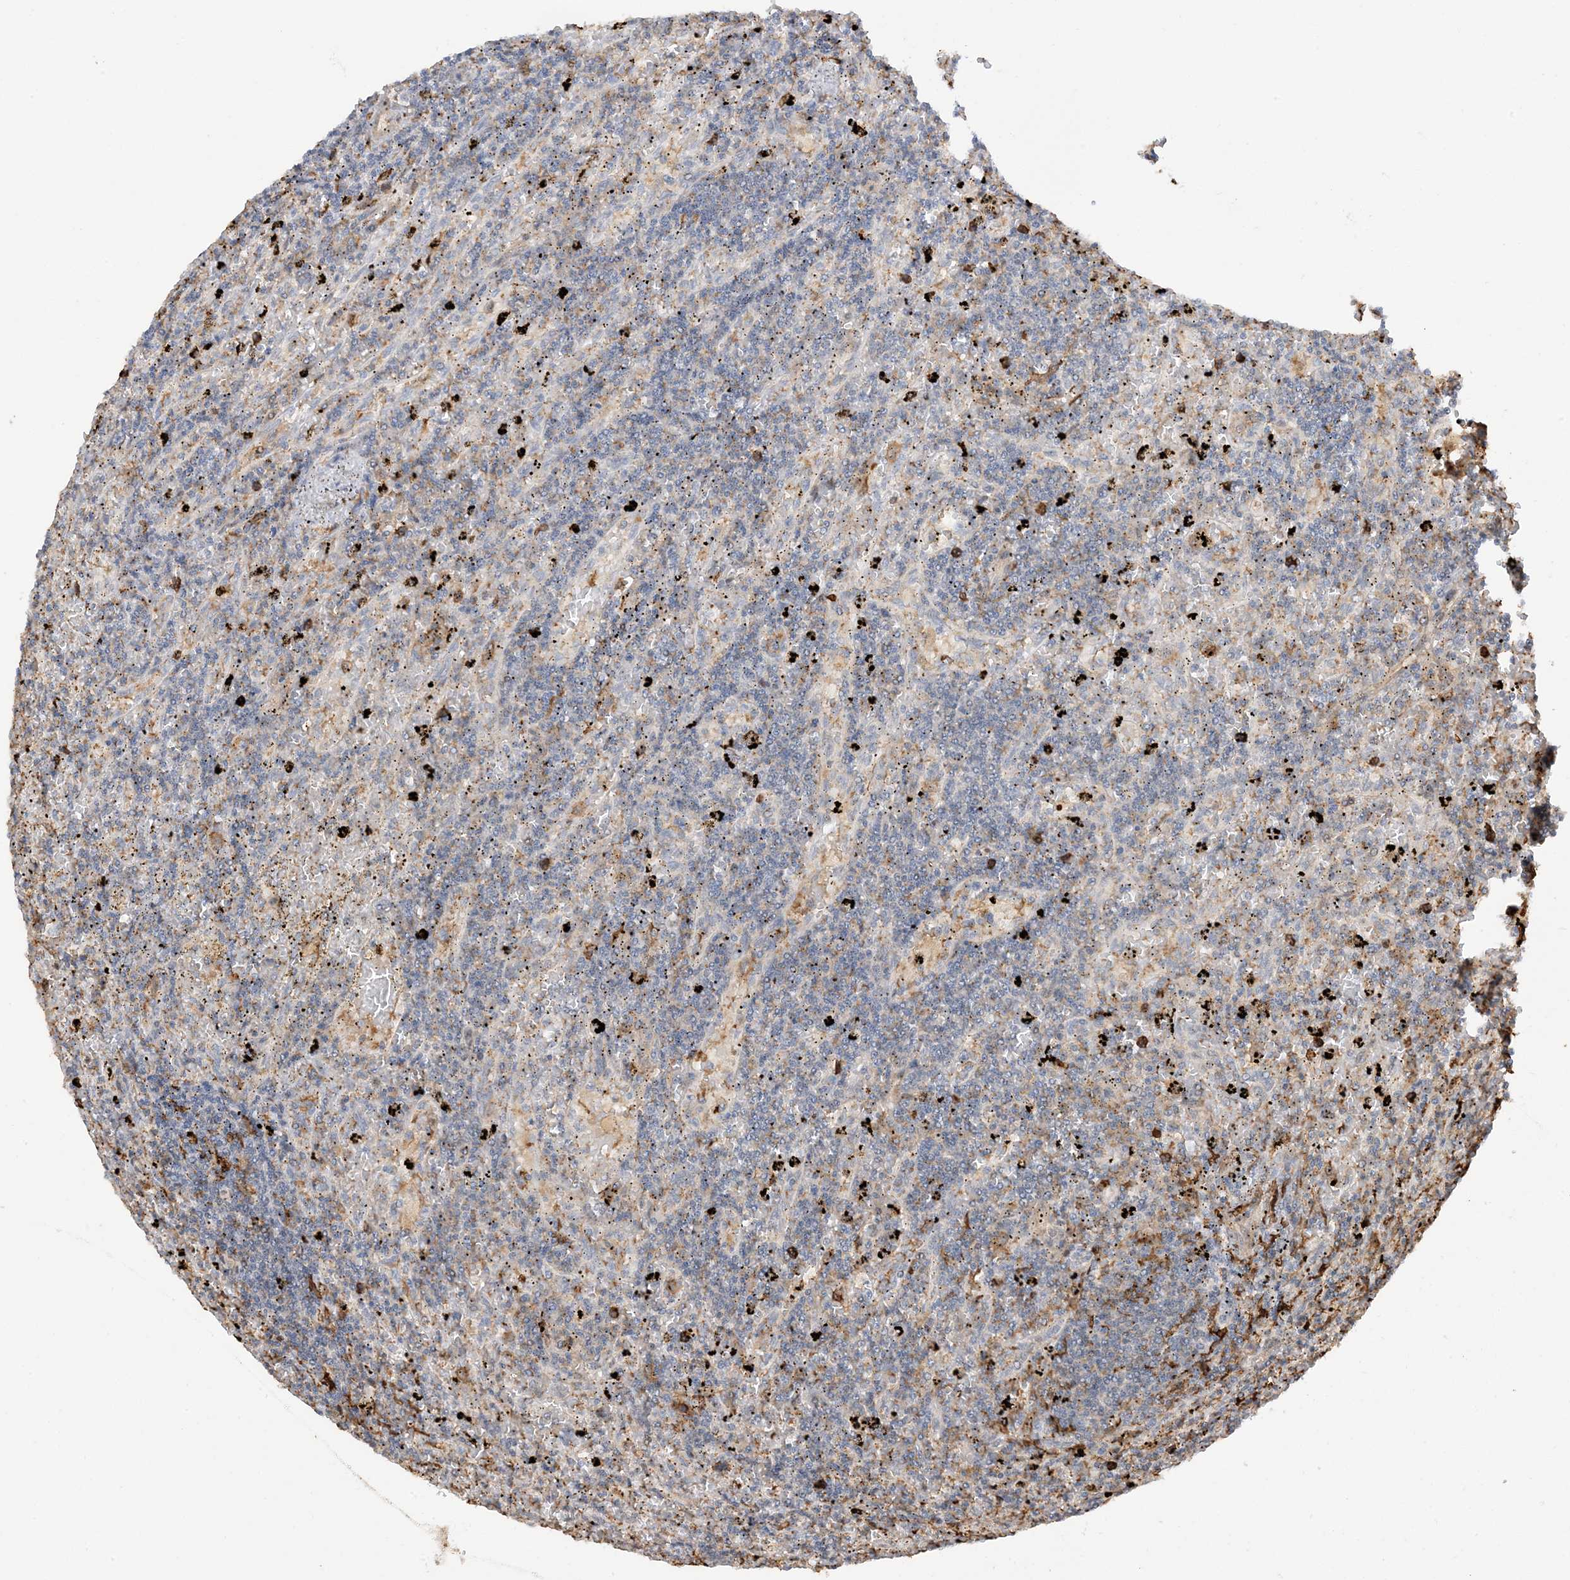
{"staining": {"intensity": "moderate", "quantity": "<25%", "location": "cytoplasmic/membranous"}, "tissue": "lymphoma", "cell_type": "Tumor cells", "image_type": "cancer", "snomed": [{"axis": "morphology", "description": "Malignant lymphoma, non-Hodgkin's type, Low grade"}, {"axis": "topography", "description": "Spleen"}], "caption": "Lymphoma tissue reveals moderate cytoplasmic/membranous expression in about <25% of tumor cells", "gene": "PHACTR2", "patient": {"sex": "male", "age": 76}}